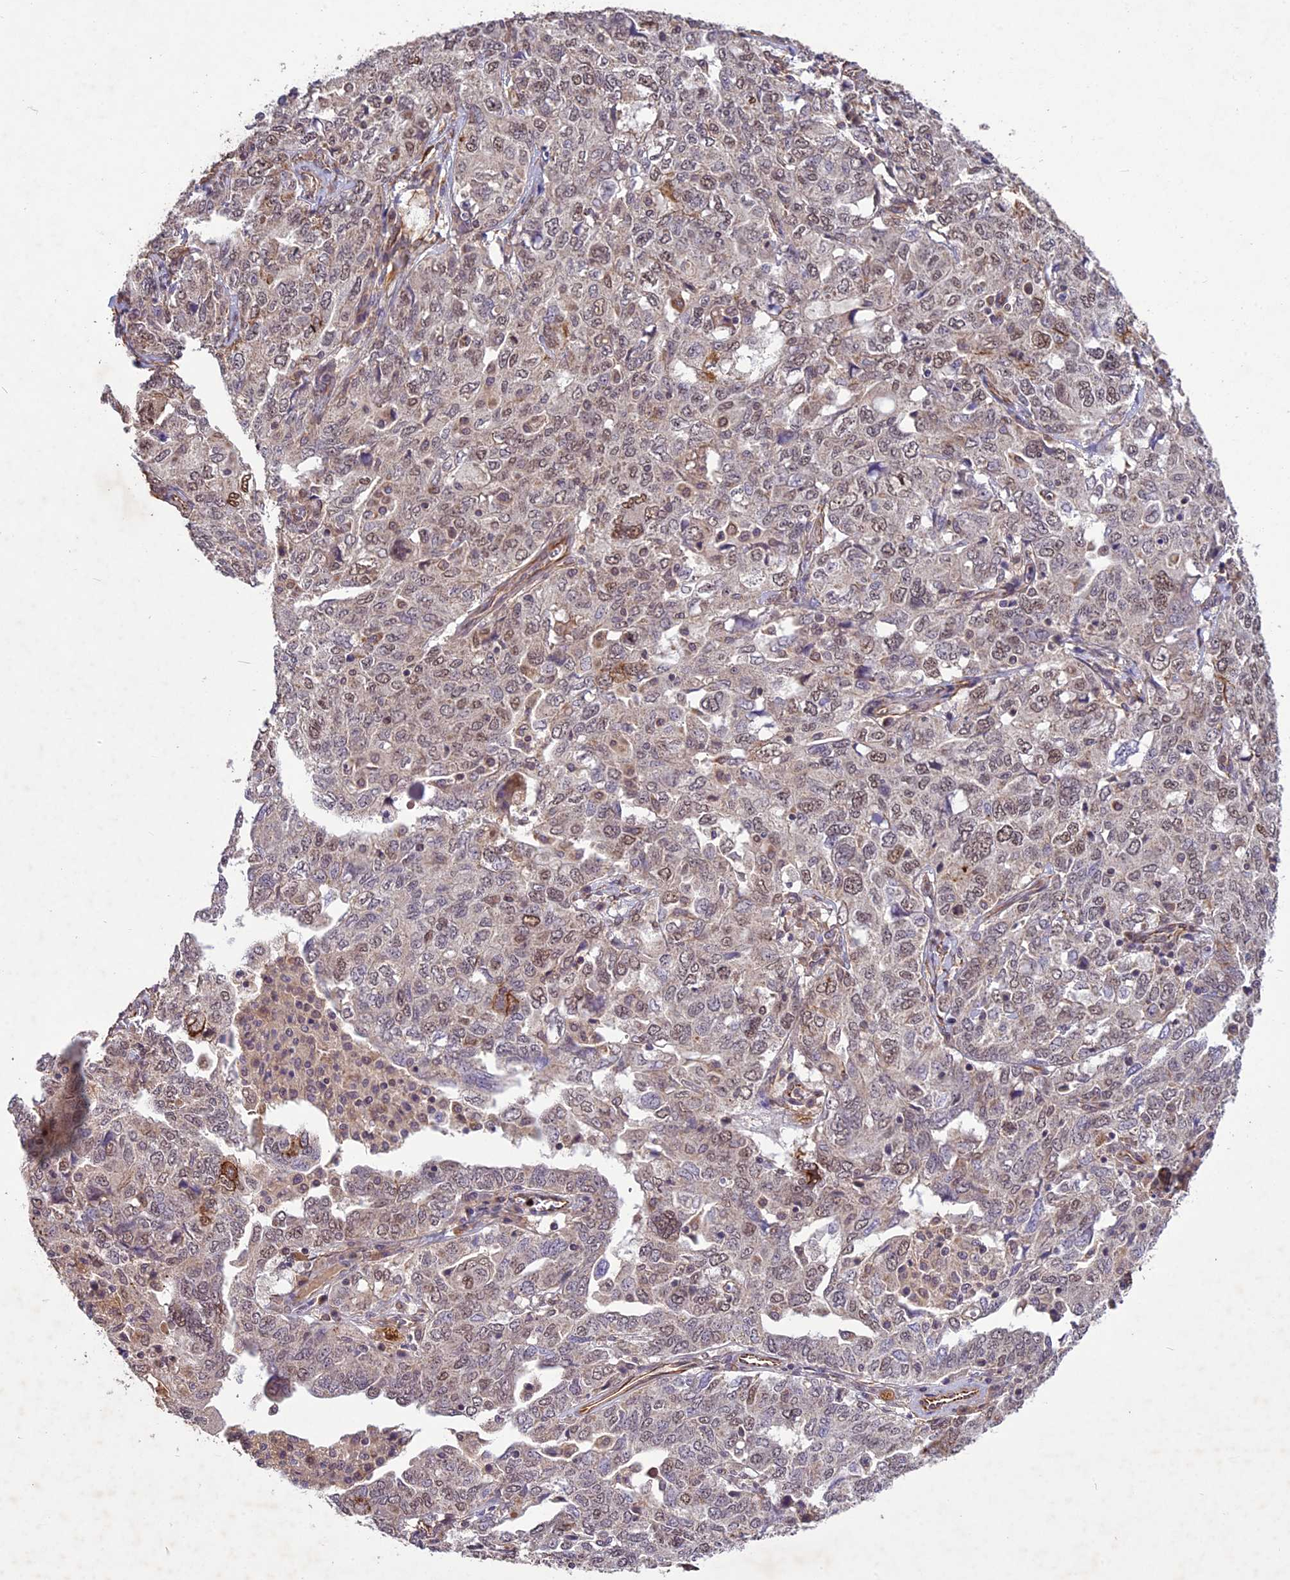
{"staining": {"intensity": "moderate", "quantity": "25%-75%", "location": "nuclear"}, "tissue": "ovarian cancer", "cell_type": "Tumor cells", "image_type": "cancer", "snomed": [{"axis": "morphology", "description": "Carcinoma, endometroid"}, {"axis": "topography", "description": "Ovary"}], "caption": "A histopathology image showing moderate nuclear expression in approximately 25%-75% of tumor cells in ovarian cancer (endometroid carcinoma), as visualized by brown immunohistochemical staining.", "gene": "C3orf70", "patient": {"sex": "female", "age": 62}}